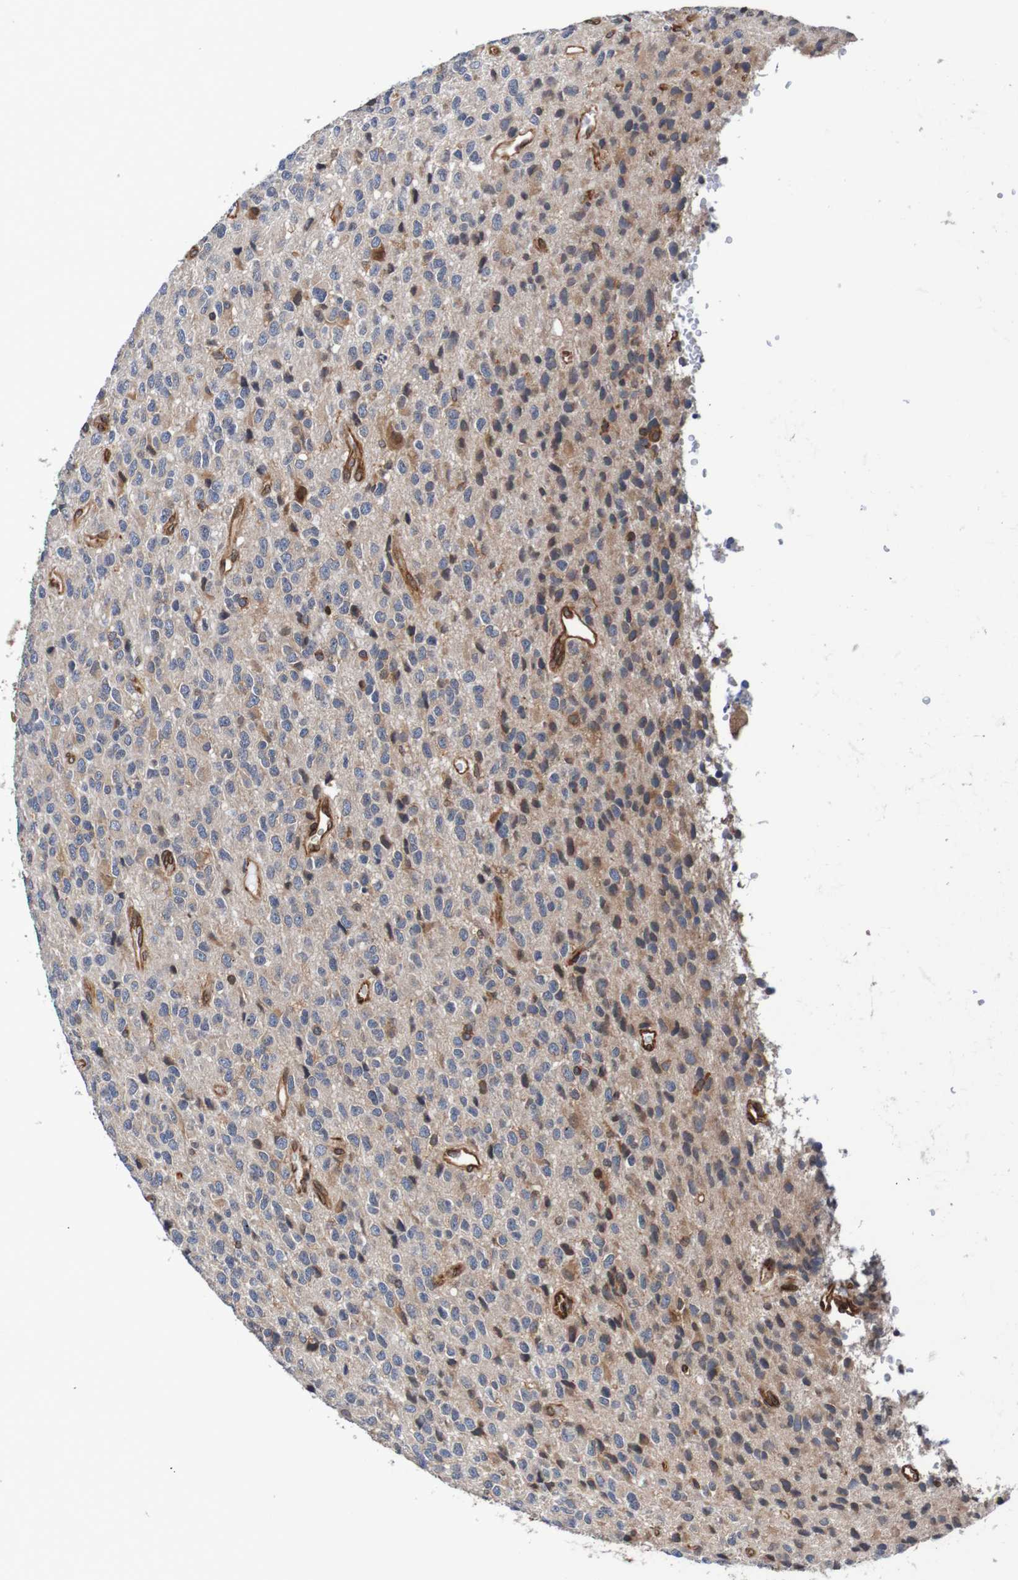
{"staining": {"intensity": "moderate", "quantity": "<25%", "location": "cytoplasmic/membranous"}, "tissue": "glioma", "cell_type": "Tumor cells", "image_type": "cancer", "snomed": [{"axis": "morphology", "description": "Glioma, malignant, High grade"}, {"axis": "topography", "description": "pancreas cauda"}], "caption": "Immunohistochemical staining of glioma demonstrates moderate cytoplasmic/membranous protein staining in approximately <25% of tumor cells. Immunohistochemistry stains the protein of interest in brown and the nuclei are stained blue.", "gene": "TMEM109", "patient": {"sex": "male", "age": 60}}